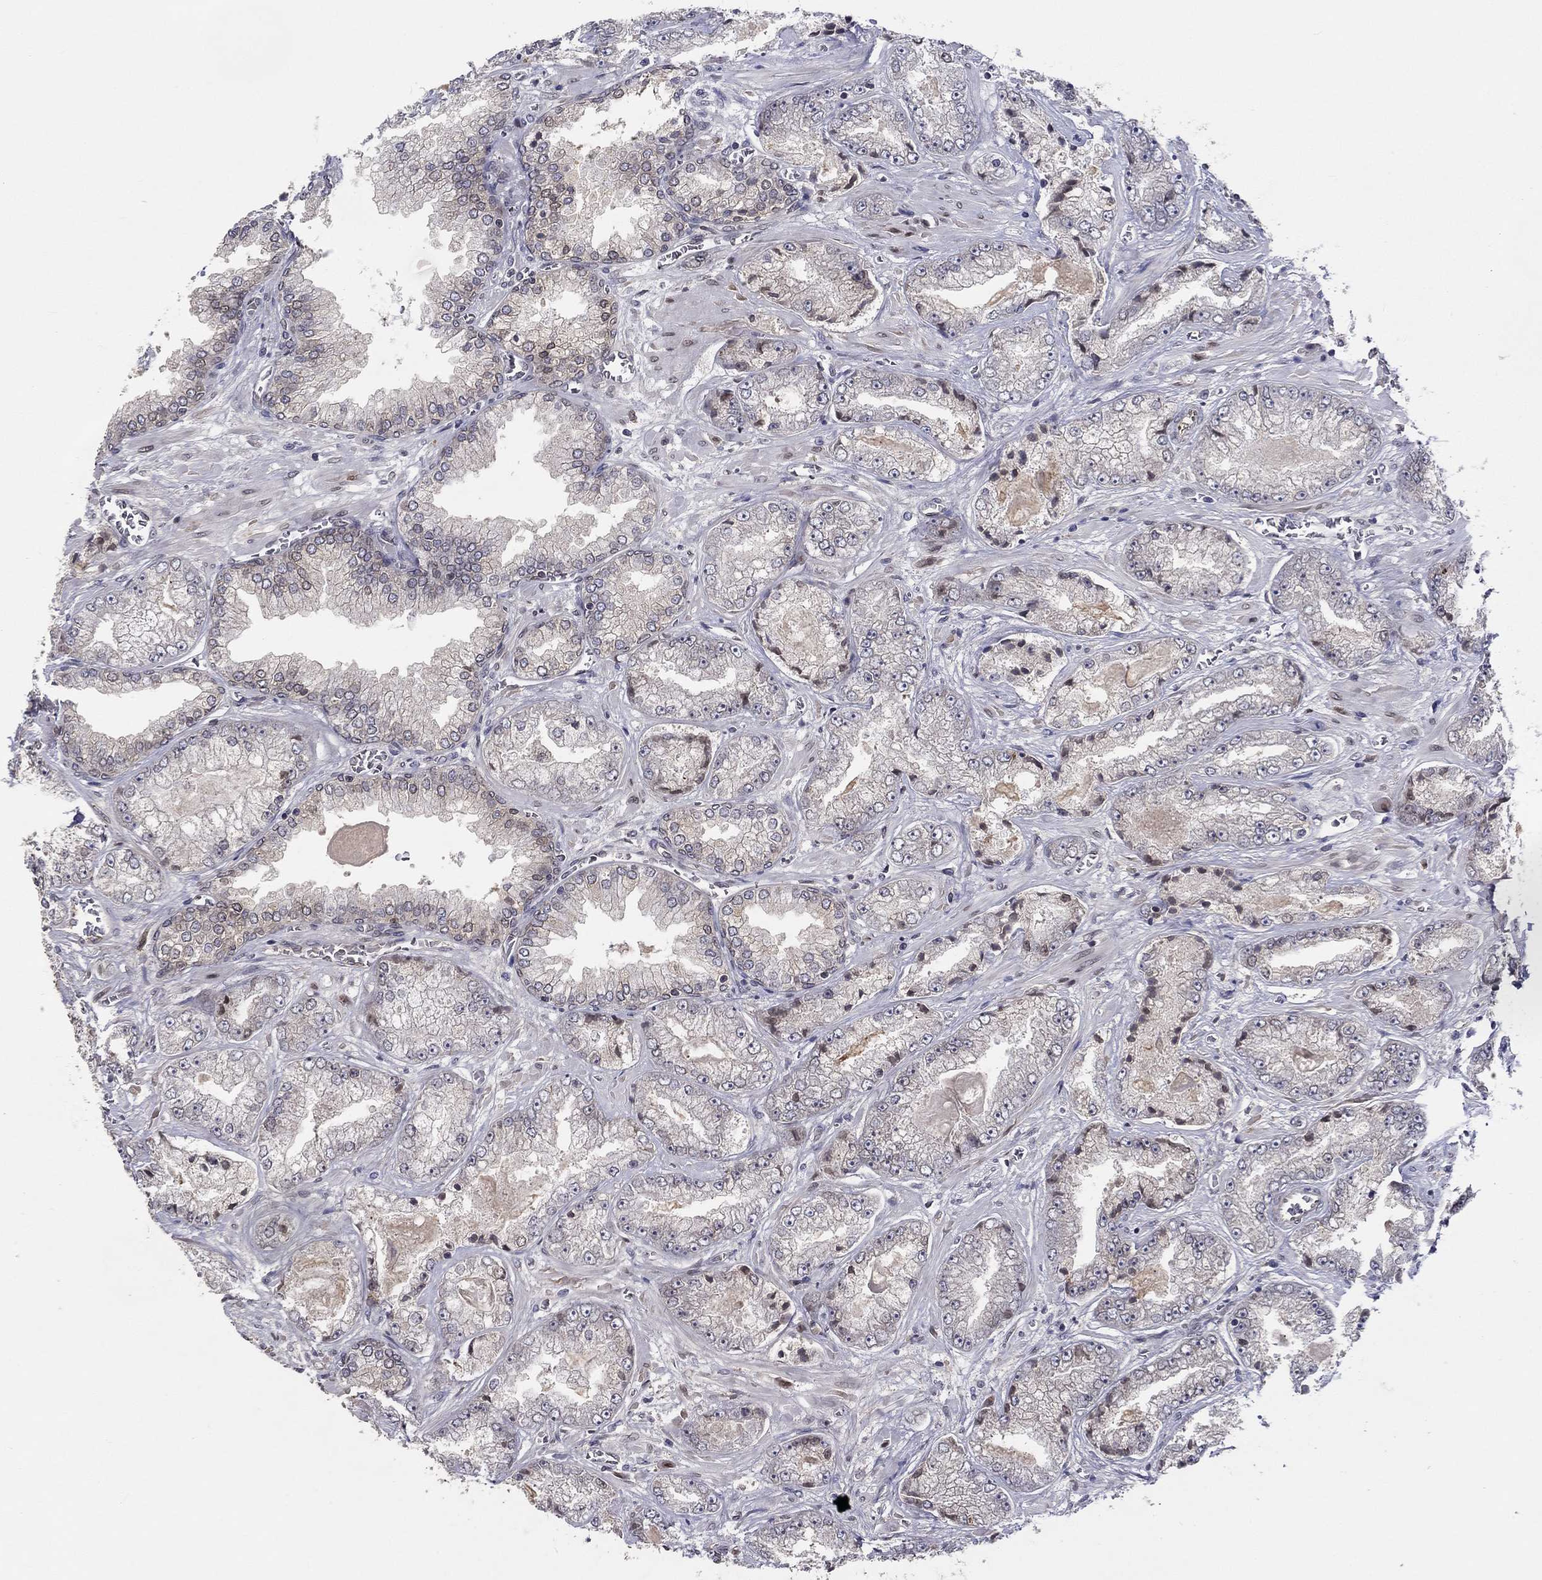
{"staining": {"intensity": "negative", "quantity": "none", "location": "none"}, "tissue": "prostate cancer", "cell_type": "Tumor cells", "image_type": "cancer", "snomed": [{"axis": "morphology", "description": "Adenocarcinoma, Low grade"}, {"axis": "topography", "description": "Prostate"}], "caption": "The immunohistochemistry micrograph has no significant positivity in tumor cells of prostate cancer tissue. (Immunohistochemistry (ihc), brightfield microscopy, high magnification).", "gene": "CETN3", "patient": {"sex": "male", "age": 57}}